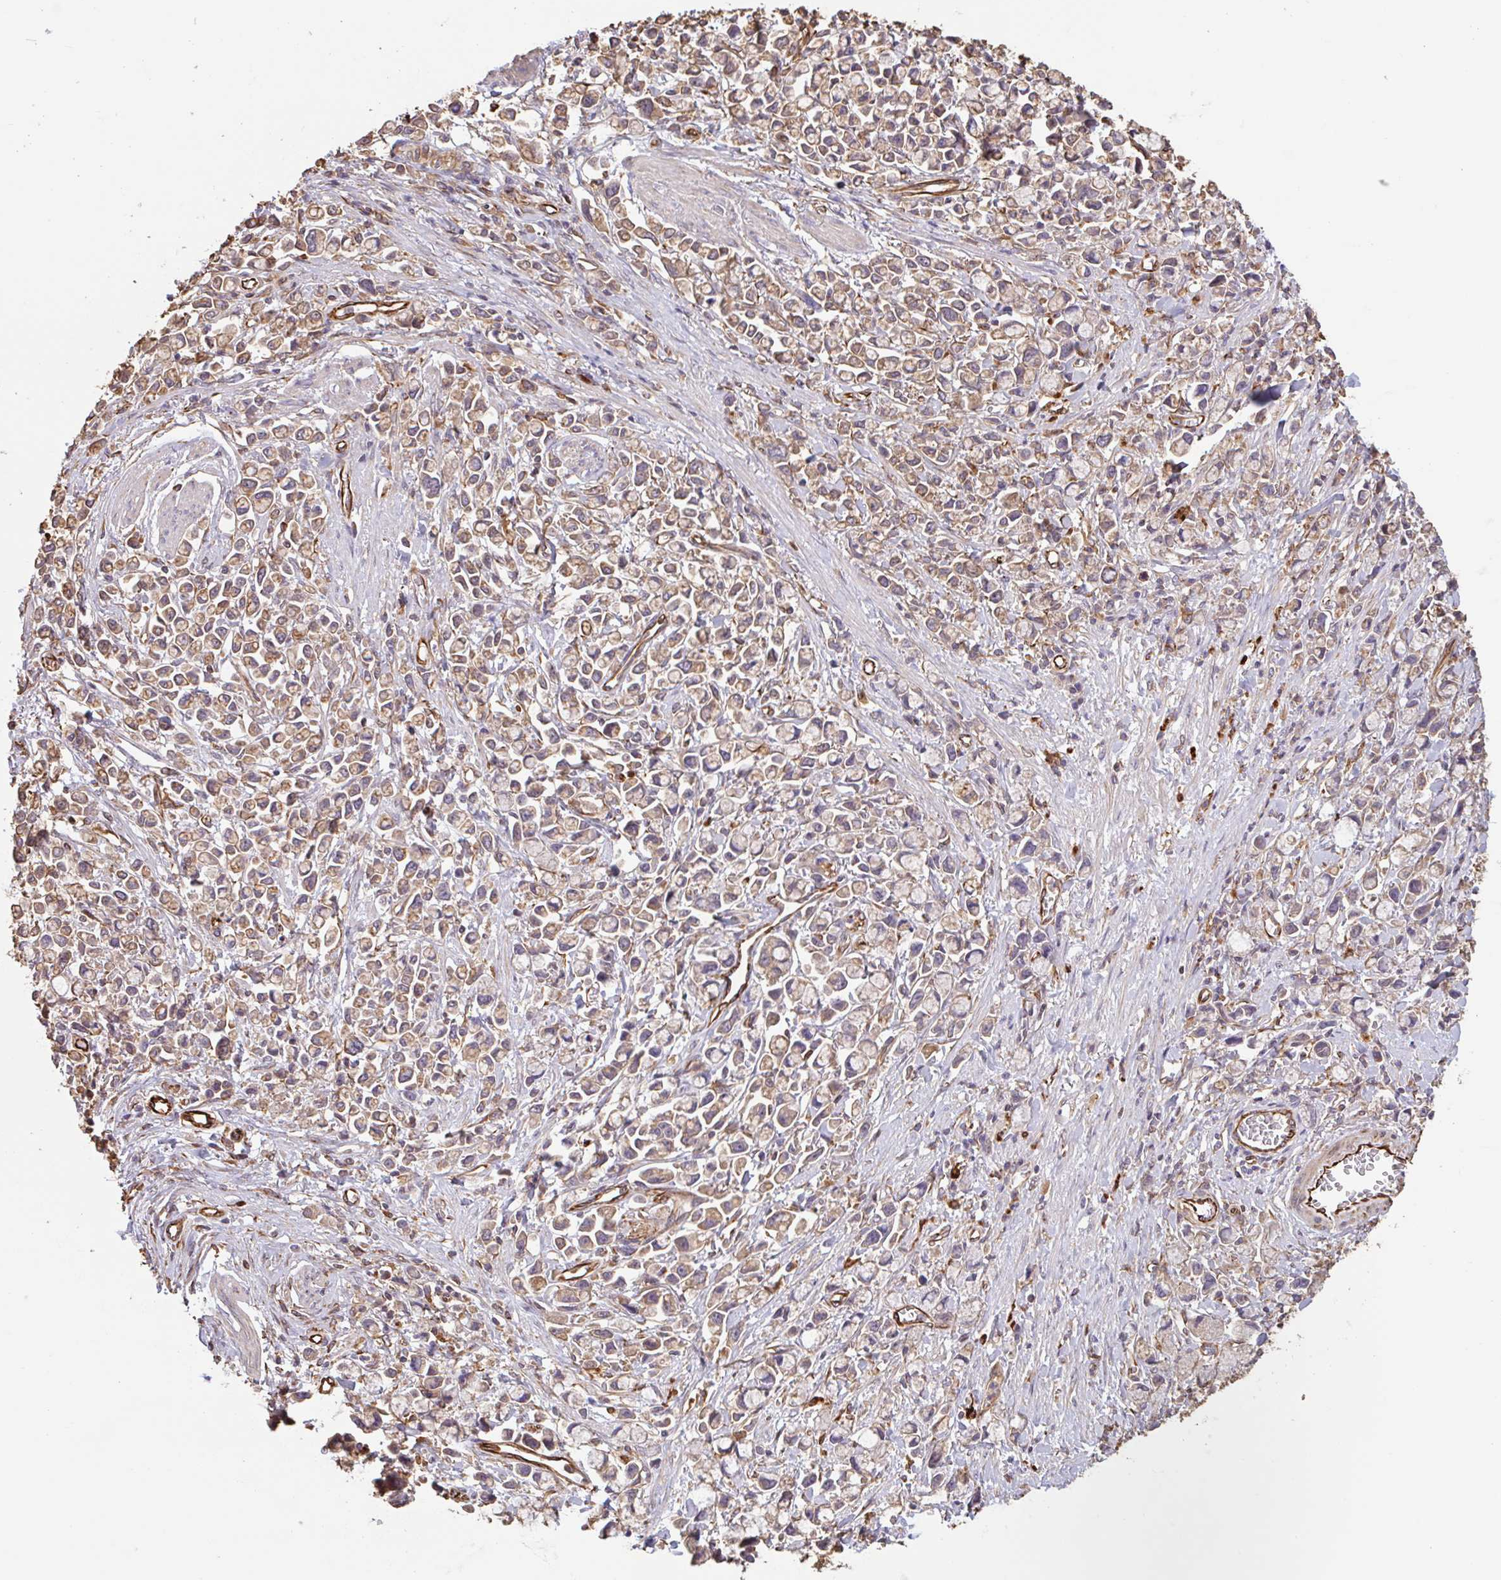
{"staining": {"intensity": "moderate", "quantity": ">75%", "location": "cytoplasmic/membranous"}, "tissue": "stomach cancer", "cell_type": "Tumor cells", "image_type": "cancer", "snomed": [{"axis": "morphology", "description": "Adenocarcinoma, NOS"}, {"axis": "topography", "description": "Stomach"}], "caption": "Immunohistochemistry (IHC) staining of stomach adenocarcinoma, which displays medium levels of moderate cytoplasmic/membranous staining in about >75% of tumor cells indicating moderate cytoplasmic/membranous protein expression. The staining was performed using DAB (3,3'-diaminobenzidine) (brown) for protein detection and nuclei were counterstained in hematoxylin (blue).", "gene": "ZNF790", "patient": {"sex": "female", "age": 81}}